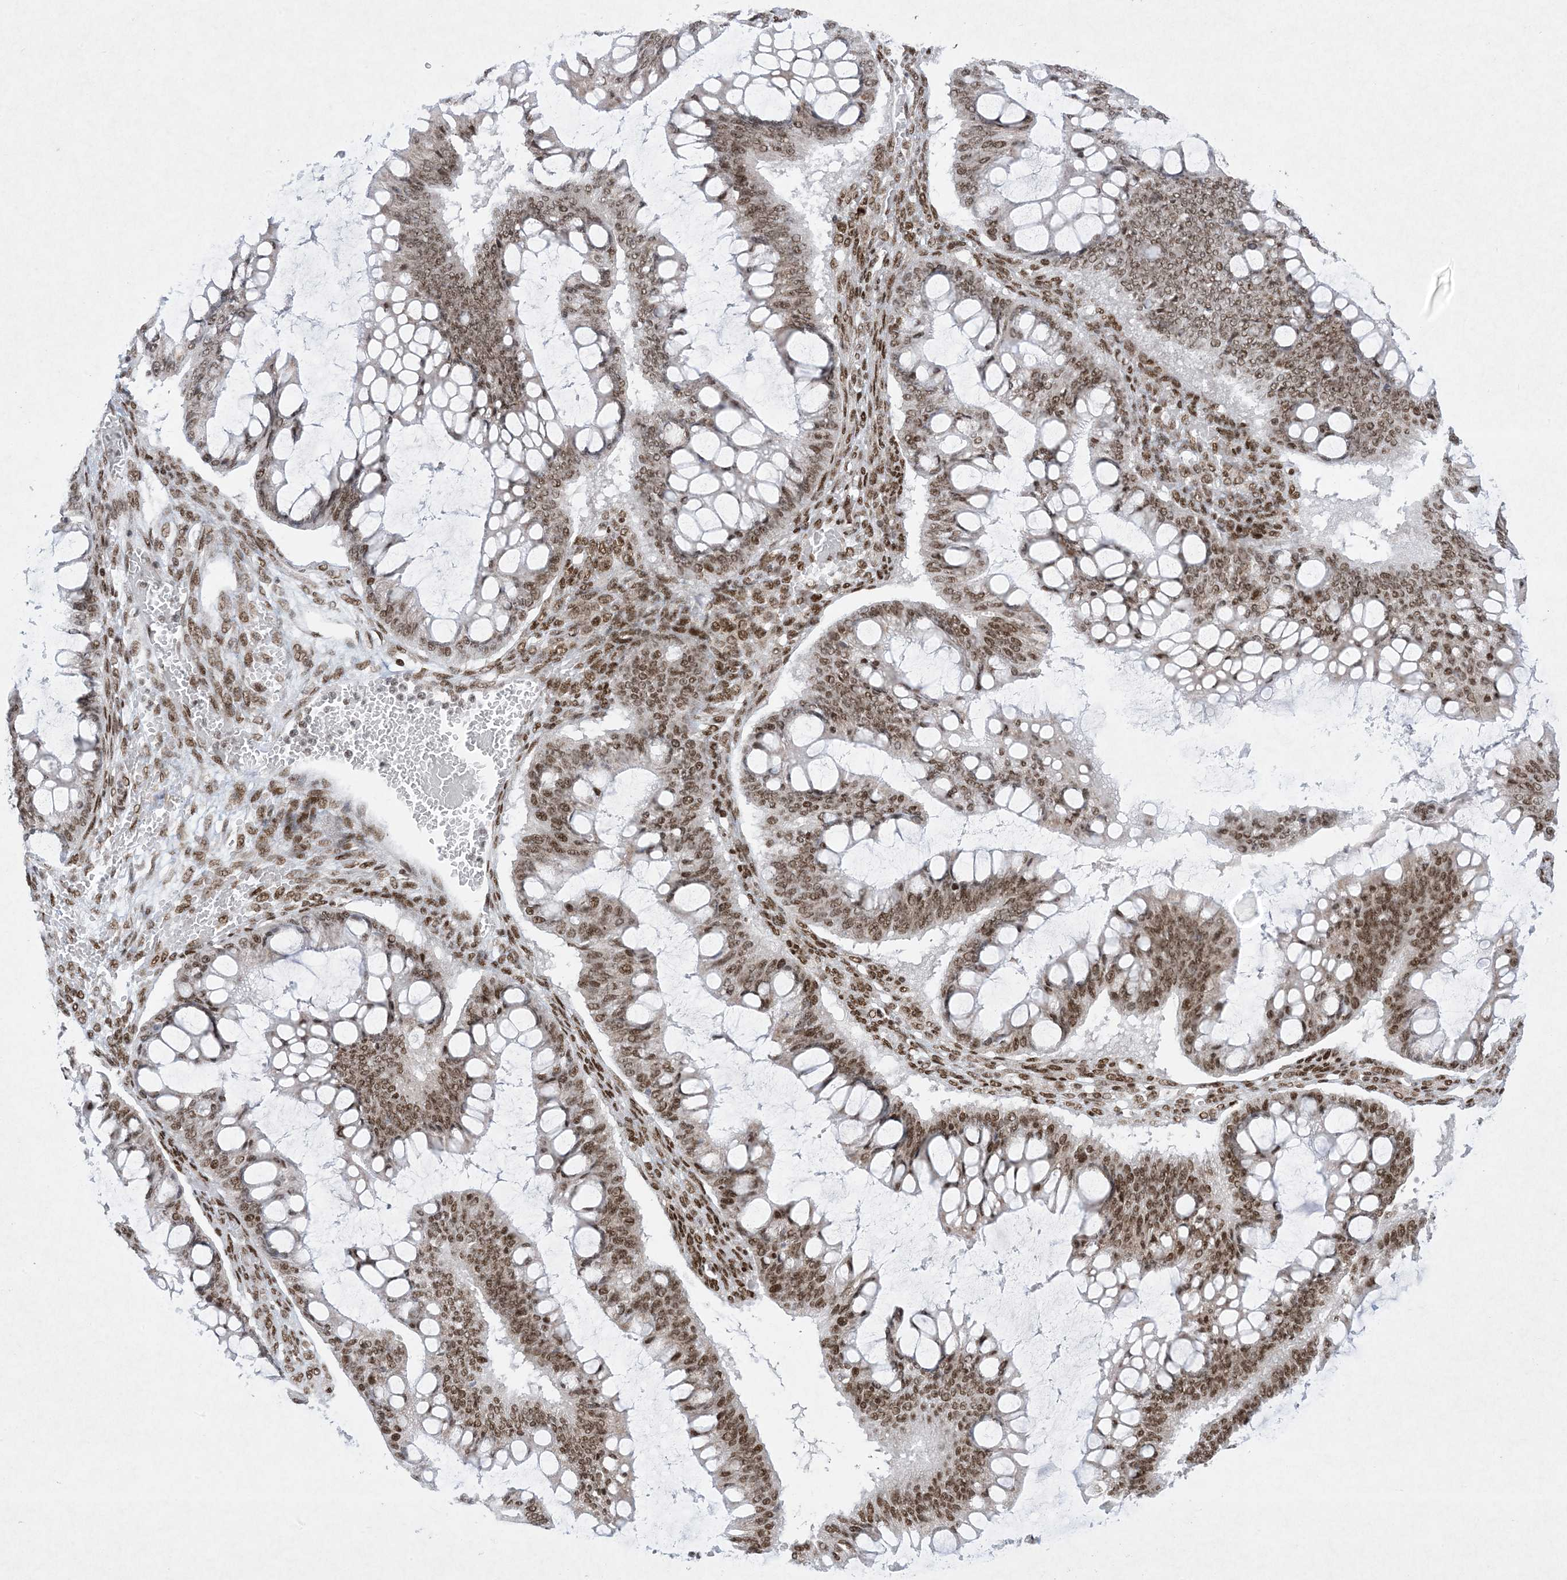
{"staining": {"intensity": "moderate", "quantity": ">75%", "location": "nuclear"}, "tissue": "ovarian cancer", "cell_type": "Tumor cells", "image_type": "cancer", "snomed": [{"axis": "morphology", "description": "Cystadenocarcinoma, mucinous, NOS"}, {"axis": "topography", "description": "Ovary"}], "caption": "Brown immunohistochemical staining in ovarian cancer (mucinous cystadenocarcinoma) shows moderate nuclear staining in approximately >75% of tumor cells. The protein is shown in brown color, while the nuclei are stained blue.", "gene": "PKNOX2", "patient": {"sex": "female", "age": 73}}